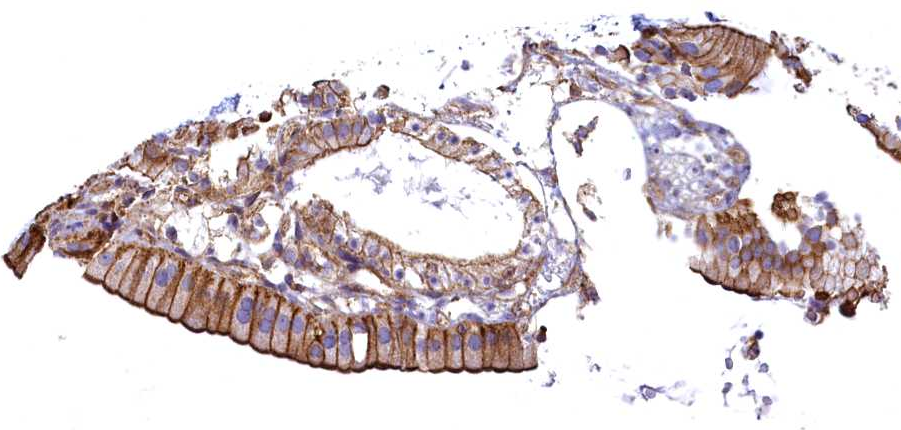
{"staining": {"intensity": "strong", "quantity": ">75%", "location": "cytoplasmic/membranous"}, "tissue": "gallbladder", "cell_type": "Glandular cells", "image_type": "normal", "snomed": [{"axis": "morphology", "description": "Normal tissue, NOS"}, {"axis": "topography", "description": "Gallbladder"}], "caption": "Approximately >75% of glandular cells in normal human gallbladder exhibit strong cytoplasmic/membranous protein expression as visualized by brown immunohistochemical staining.", "gene": "THBS1", "patient": {"sex": "male", "age": 55}}